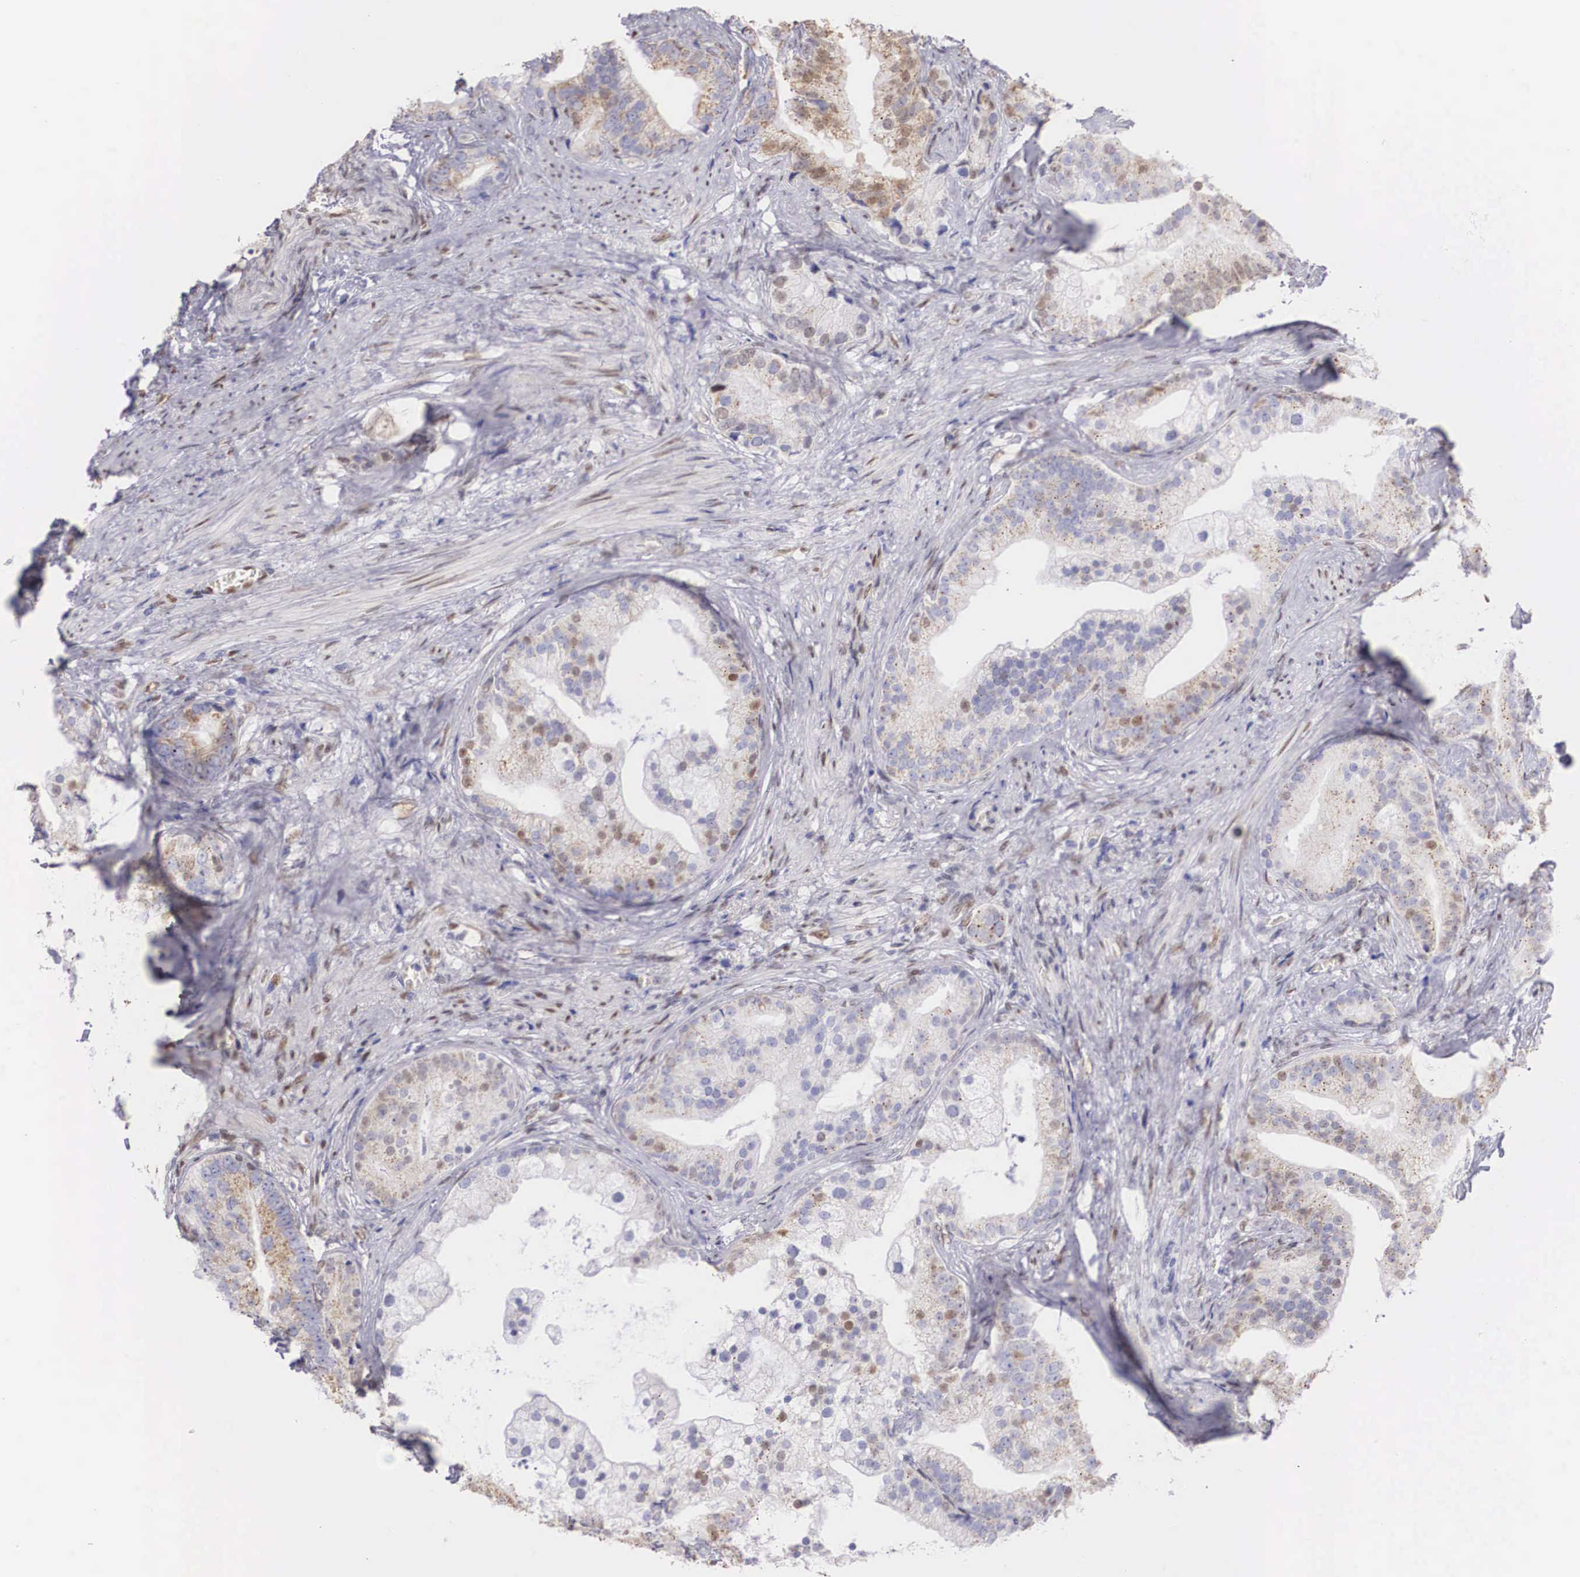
{"staining": {"intensity": "weak", "quantity": "25%-75%", "location": "nuclear"}, "tissue": "prostate cancer", "cell_type": "Tumor cells", "image_type": "cancer", "snomed": [{"axis": "morphology", "description": "Adenocarcinoma, Low grade"}, {"axis": "topography", "description": "Prostate"}], "caption": "This micrograph exhibits prostate low-grade adenocarcinoma stained with IHC to label a protein in brown. The nuclear of tumor cells show weak positivity for the protein. Nuclei are counter-stained blue.", "gene": "HMGN5", "patient": {"sex": "male", "age": 71}}